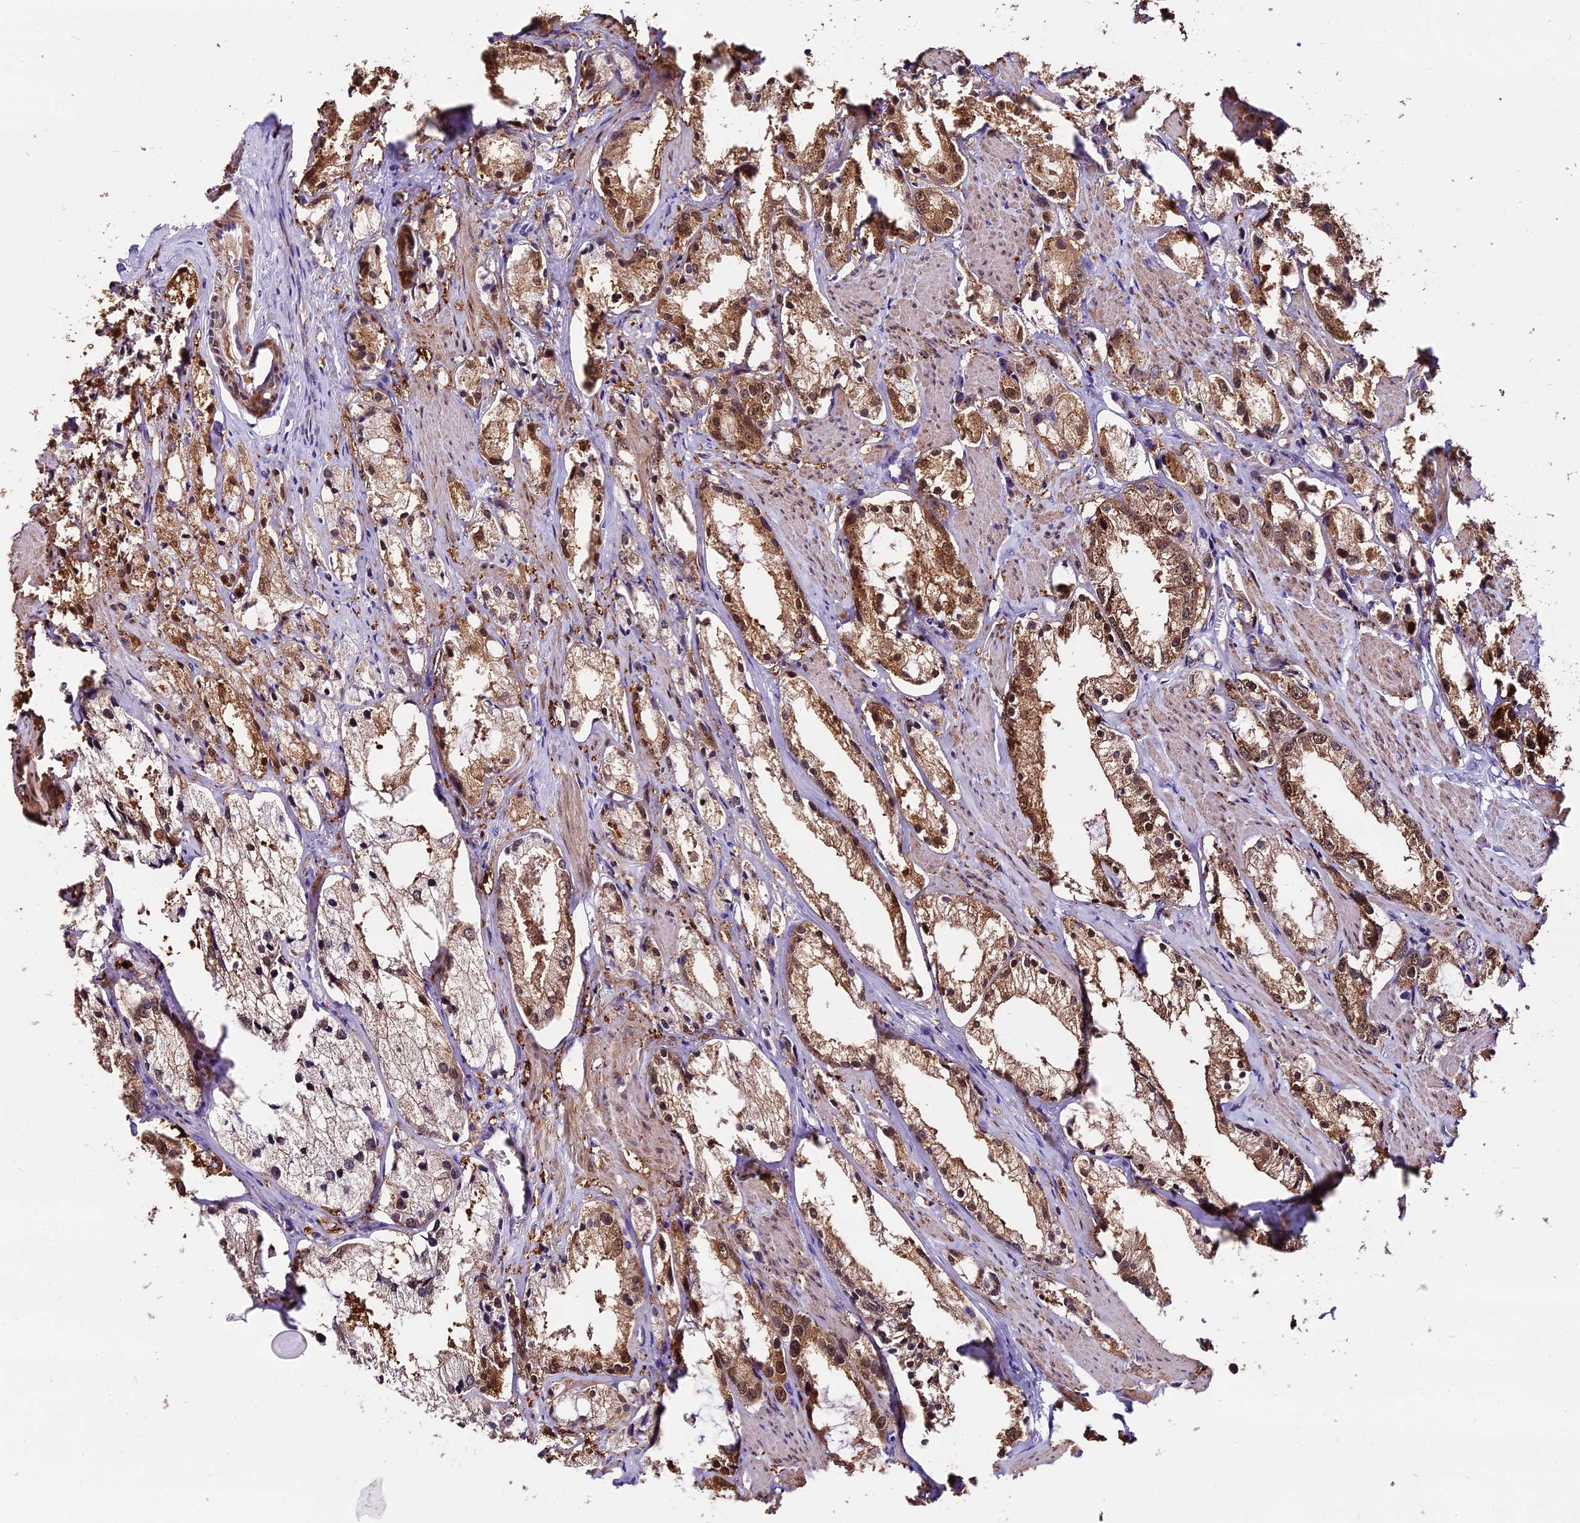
{"staining": {"intensity": "moderate", "quantity": ">75%", "location": "cytoplasmic/membranous,nuclear"}, "tissue": "prostate cancer", "cell_type": "Tumor cells", "image_type": "cancer", "snomed": [{"axis": "morphology", "description": "Adenocarcinoma, High grade"}, {"axis": "topography", "description": "Prostate"}], "caption": "Immunohistochemistry of human high-grade adenocarcinoma (prostate) demonstrates medium levels of moderate cytoplasmic/membranous and nuclear staining in approximately >75% of tumor cells.", "gene": "MAP3K7CL", "patient": {"sex": "male", "age": 66}}